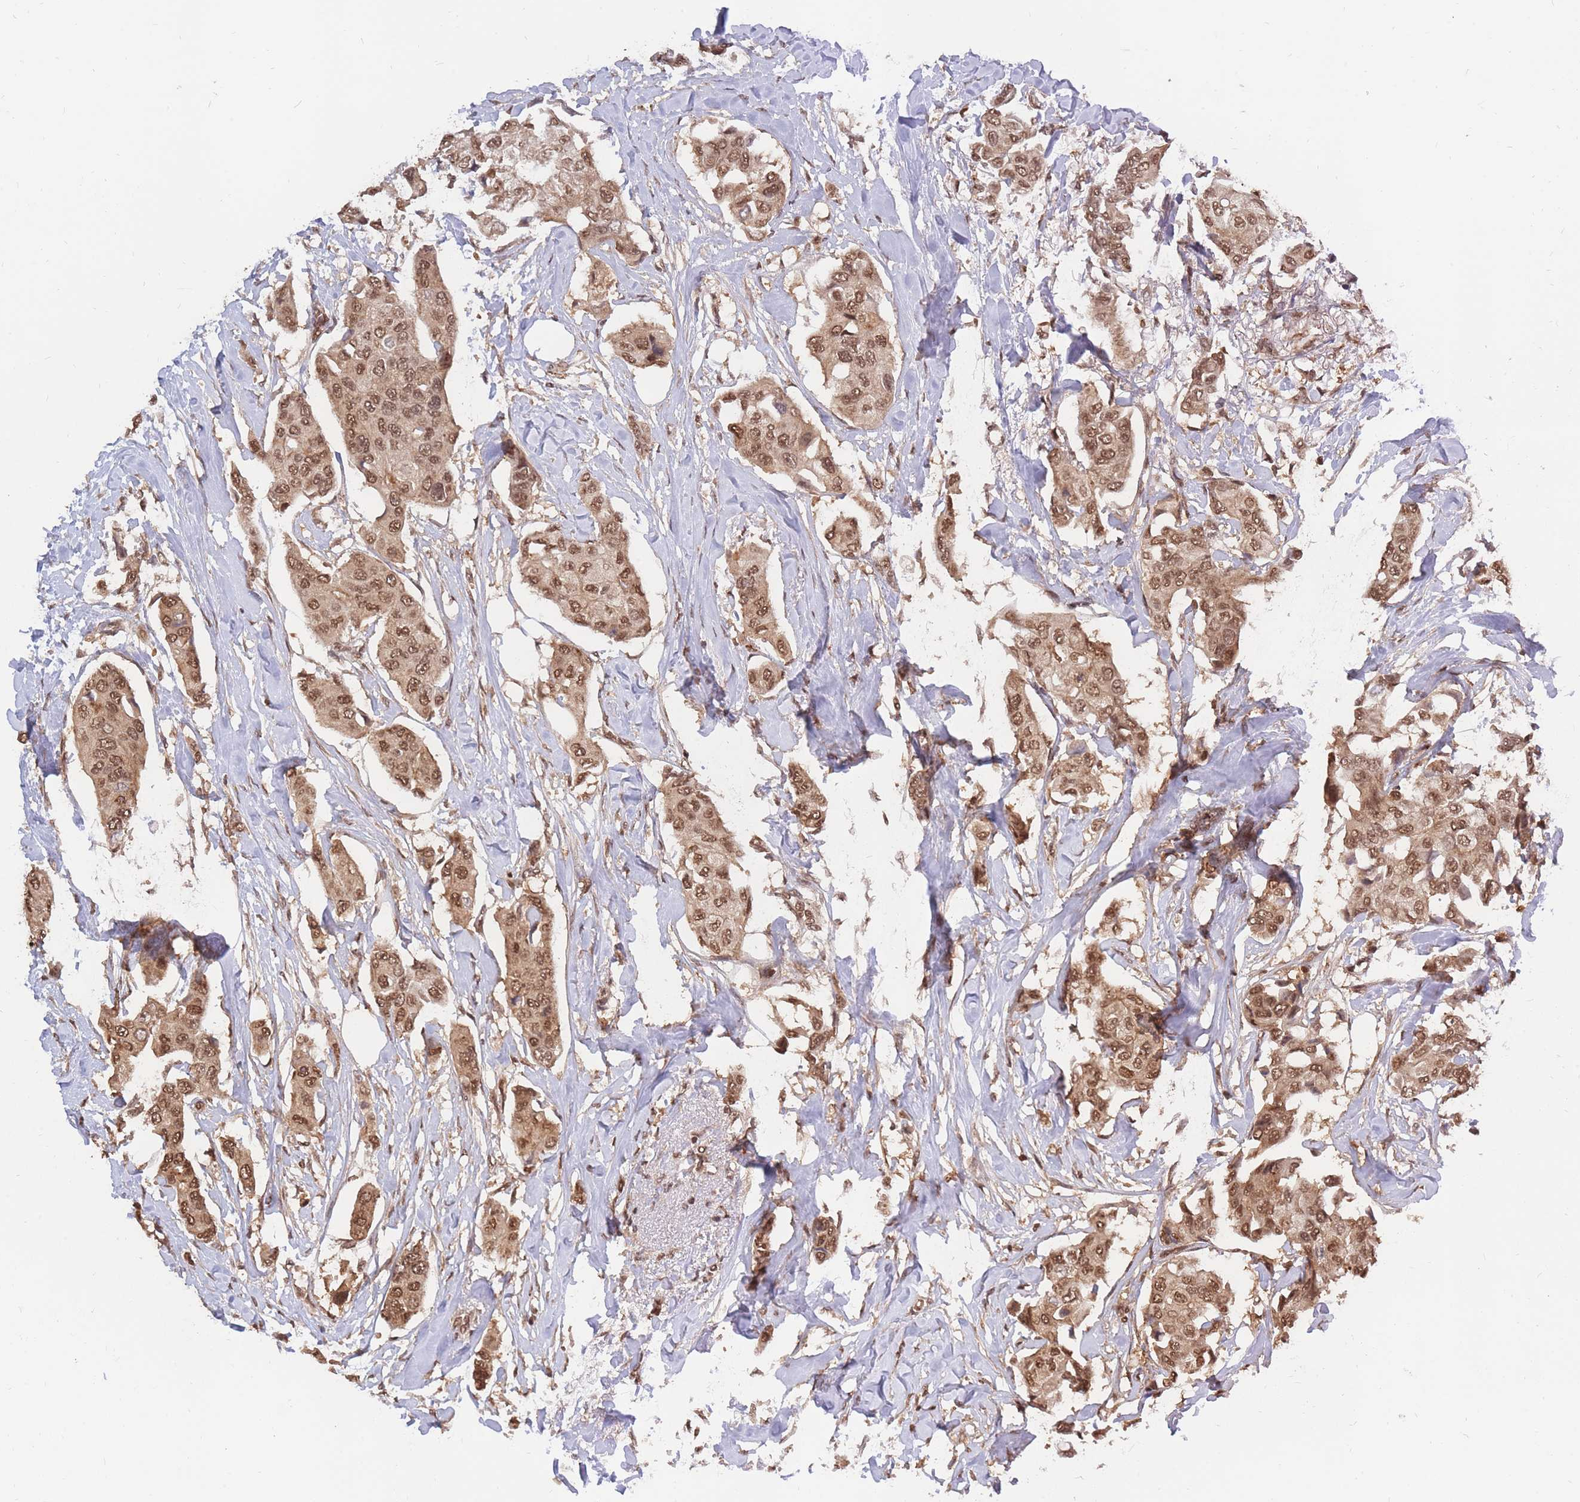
{"staining": {"intensity": "moderate", "quantity": ">75%", "location": "cytoplasmic/membranous,nuclear"}, "tissue": "breast cancer", "cell_type": "Tumor cells", "image_type": "cancer", "snomed": [{"axis": "morphology", "description": "Duct carcinoma"}, {"axis": "topography", "description": "Breast"}], "caption": "A micrograph of human breast cancer stained for a protein reveals moderate cytoplasmic/membranous and nuclear brown staining in tumor cells. (DAB IHC with brightfield microscopy, high magnification).", "gene": "SRA1", "patient": {"sex": "female", "age": 80}}